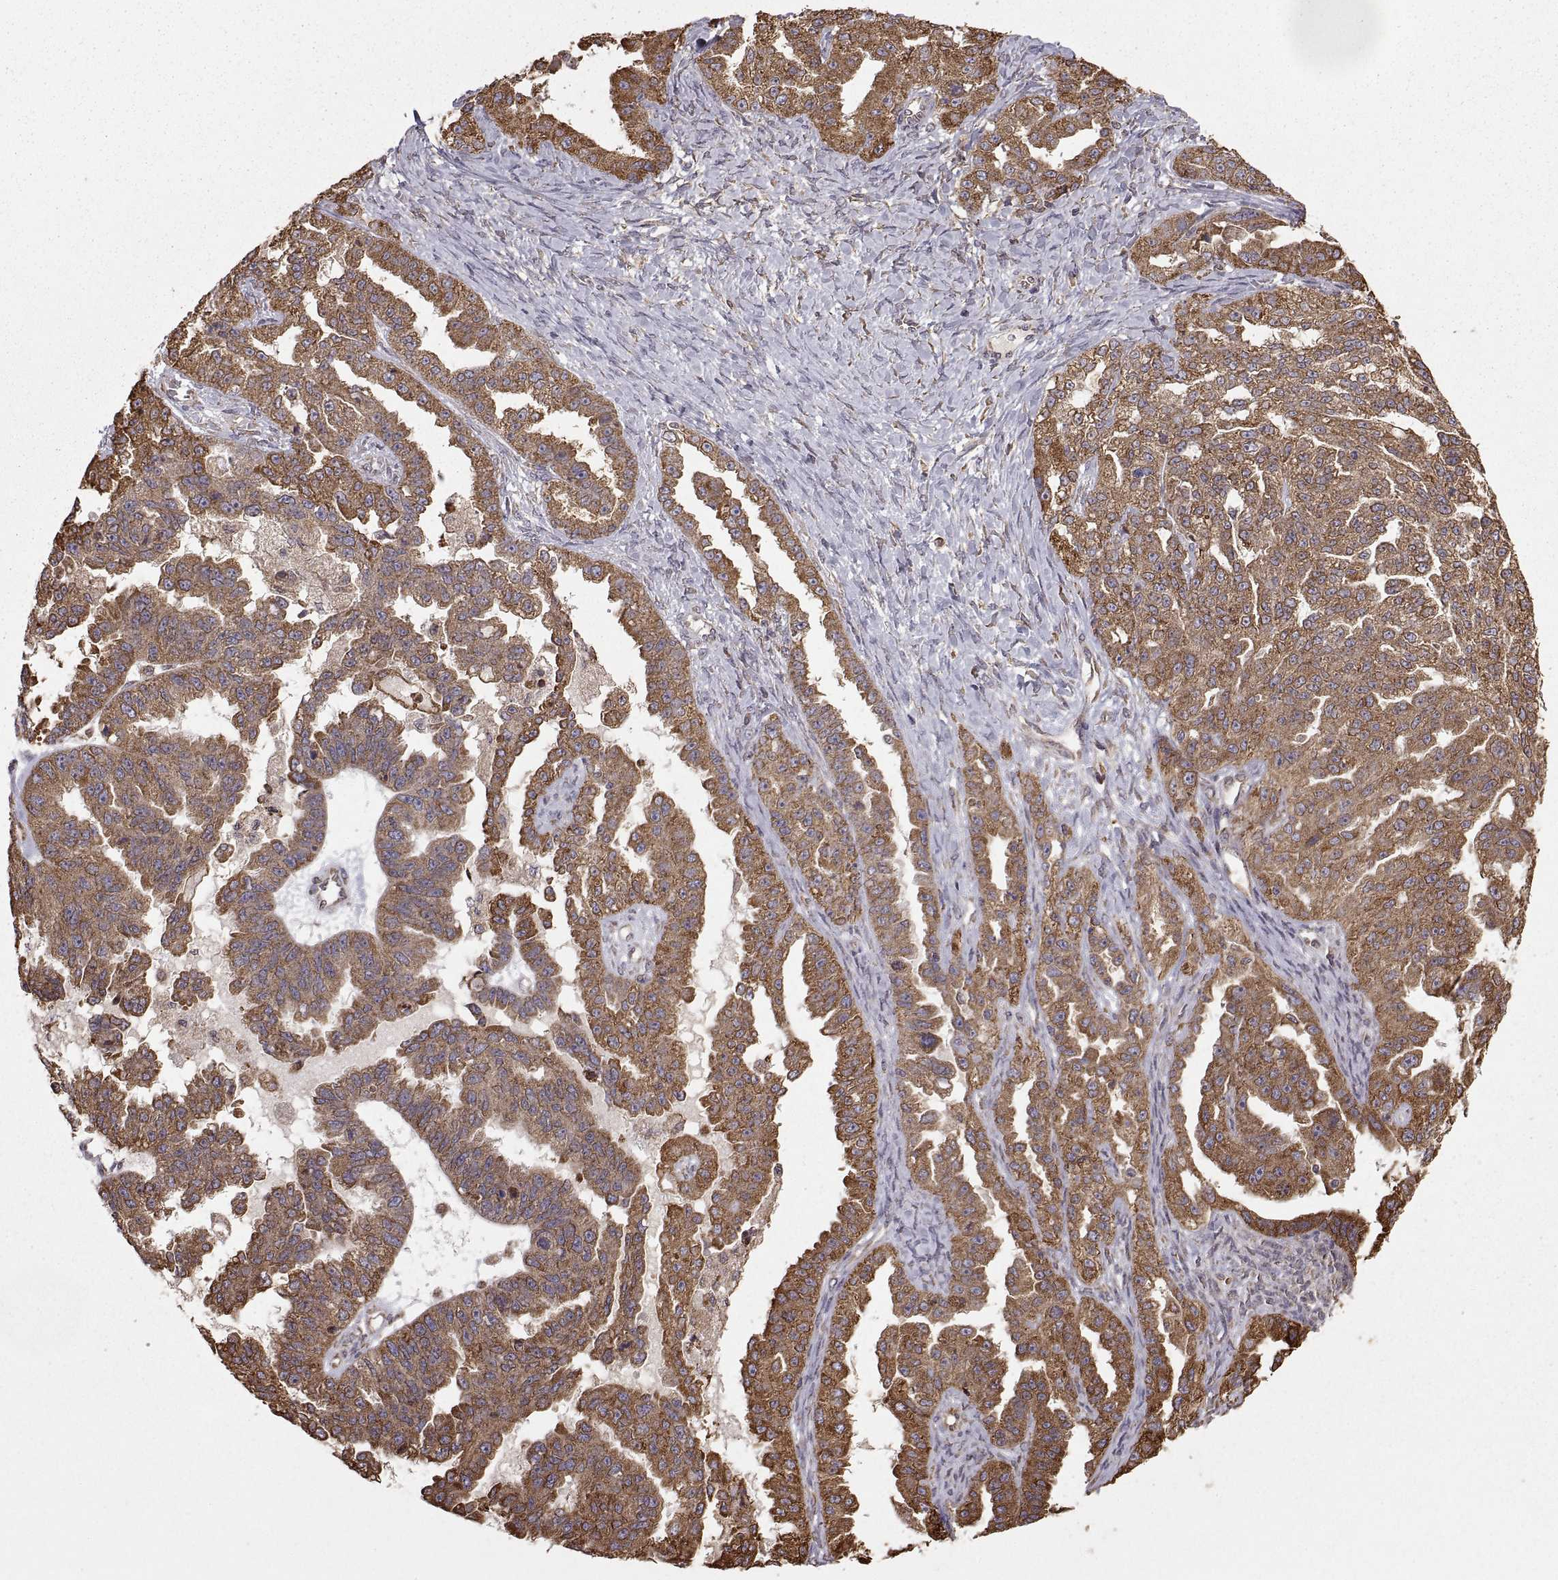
{"staining": {"intensity": "moderate", "quantity": "25%-75%", "location": "cytoplasmic/membranous"}, "tissue": "ovarian cancer", "cell_type": "Tumor cells", "image_type": "cancer", "snomed": [{"axis": "morphology", "description": "Cystadenocarcinoma, serous, NOS"}, {"axis": "topography", "description": "Ovary"}], "caption": "Protein staining of ovarian serous cystadenocarcinoma tissue demonstrates moderate cytoplasmic/membranous expression in about 25%-75% of tumor cells. The staining was performed using DAB, with brown indicating positive protein expression. Nuclei are stained blue with hematoxylin.", "gene": "PDIA3", "patient": {"sex": "female", "age": 58}}